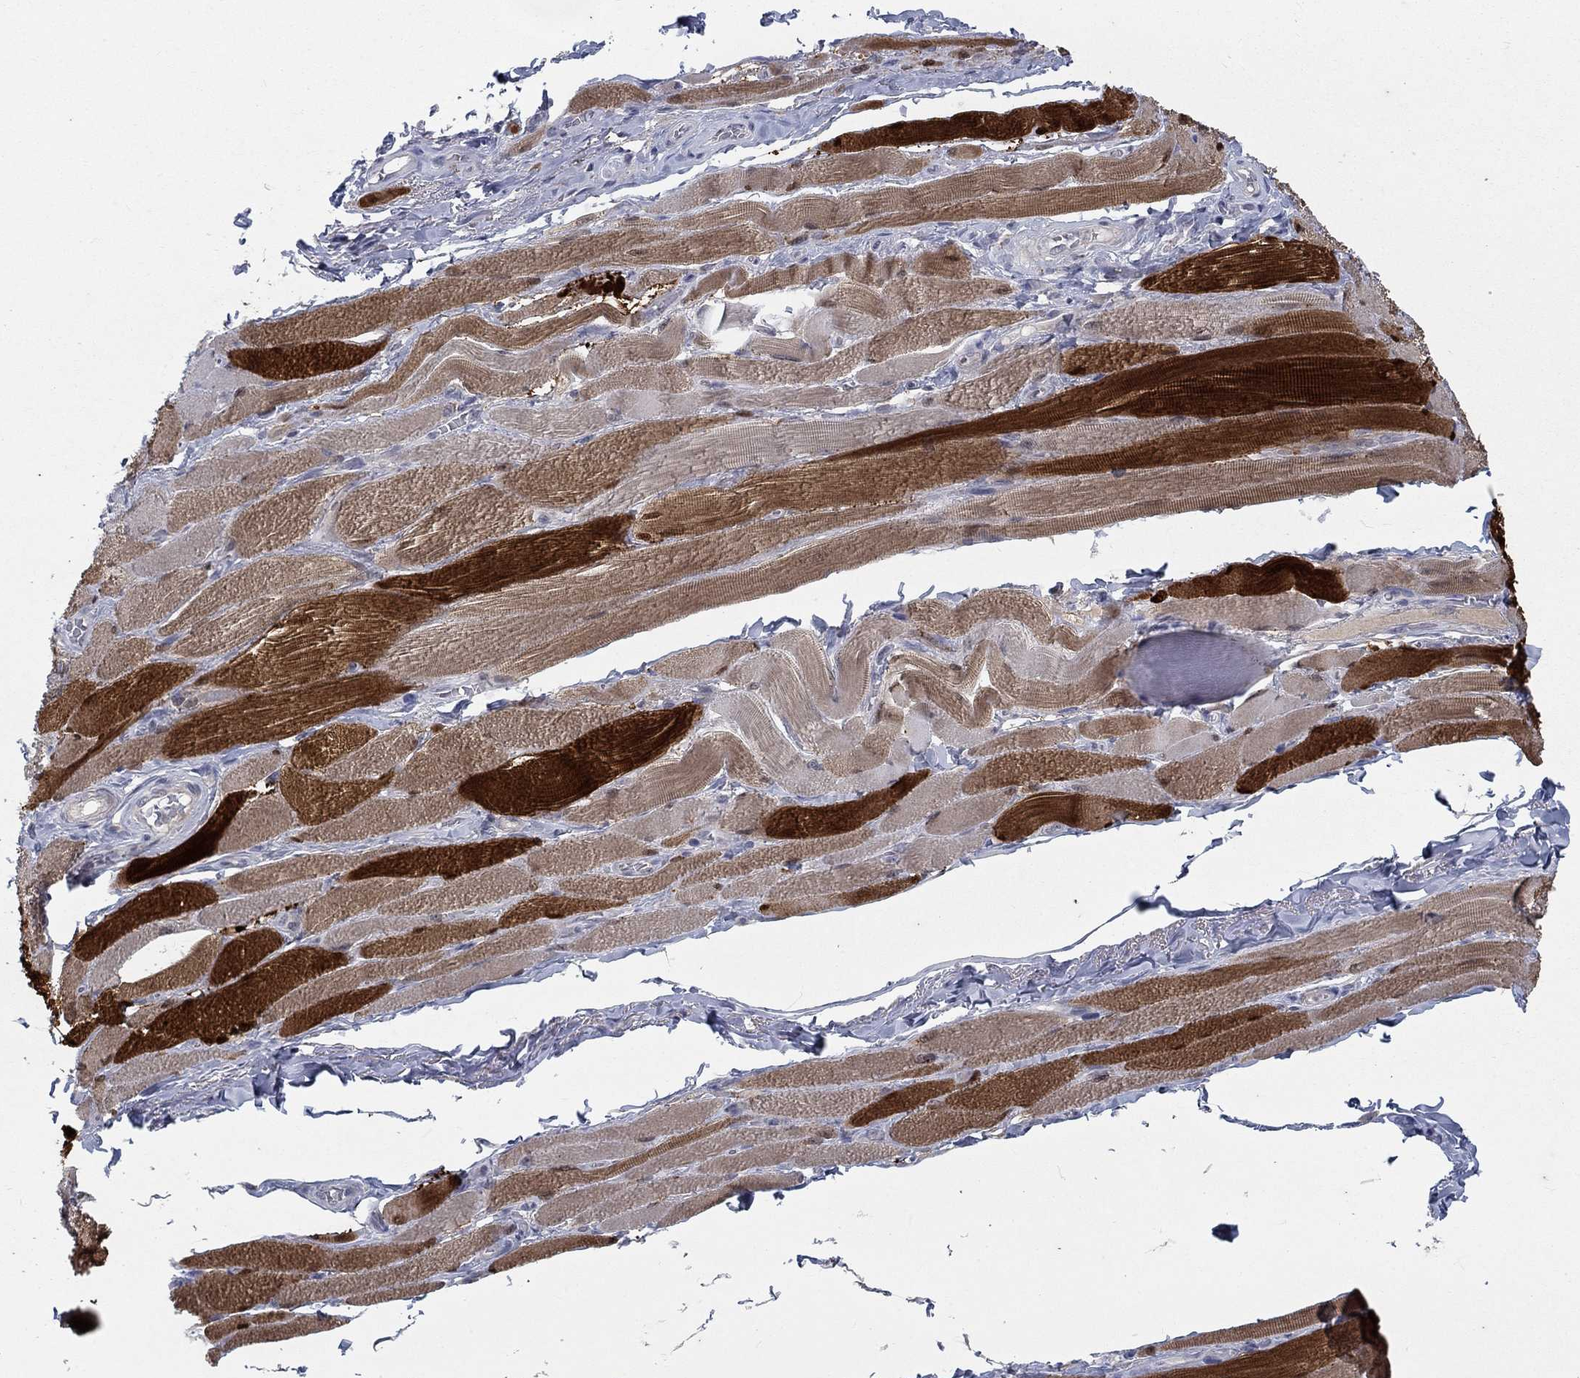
{"staining": {"intensity": "strong", "quantity": "25%-75%", "location": "cytoplasmic/membranous"}, "tissue": "skeletal muscle", "cell_type": "Myocytes", "image_type": "normal", "snomed": [{"axis": "morphology", "description": "Normal tissue, NOS"}, {"axis": "topography", "description": "Skeletal muscle"}, {"axis": "topography", "description": "Anal"}, {"axis": "topography", "description": "Peripheral nerve tissue"}], "caption": "A high amount of strong cytoplasmic/membranous expression is present in about 25%-75% of myocytes in unremarkable skeletal muscle.", "gene": "MTSS2", "patient": {"sex": "male", "age": 53}}